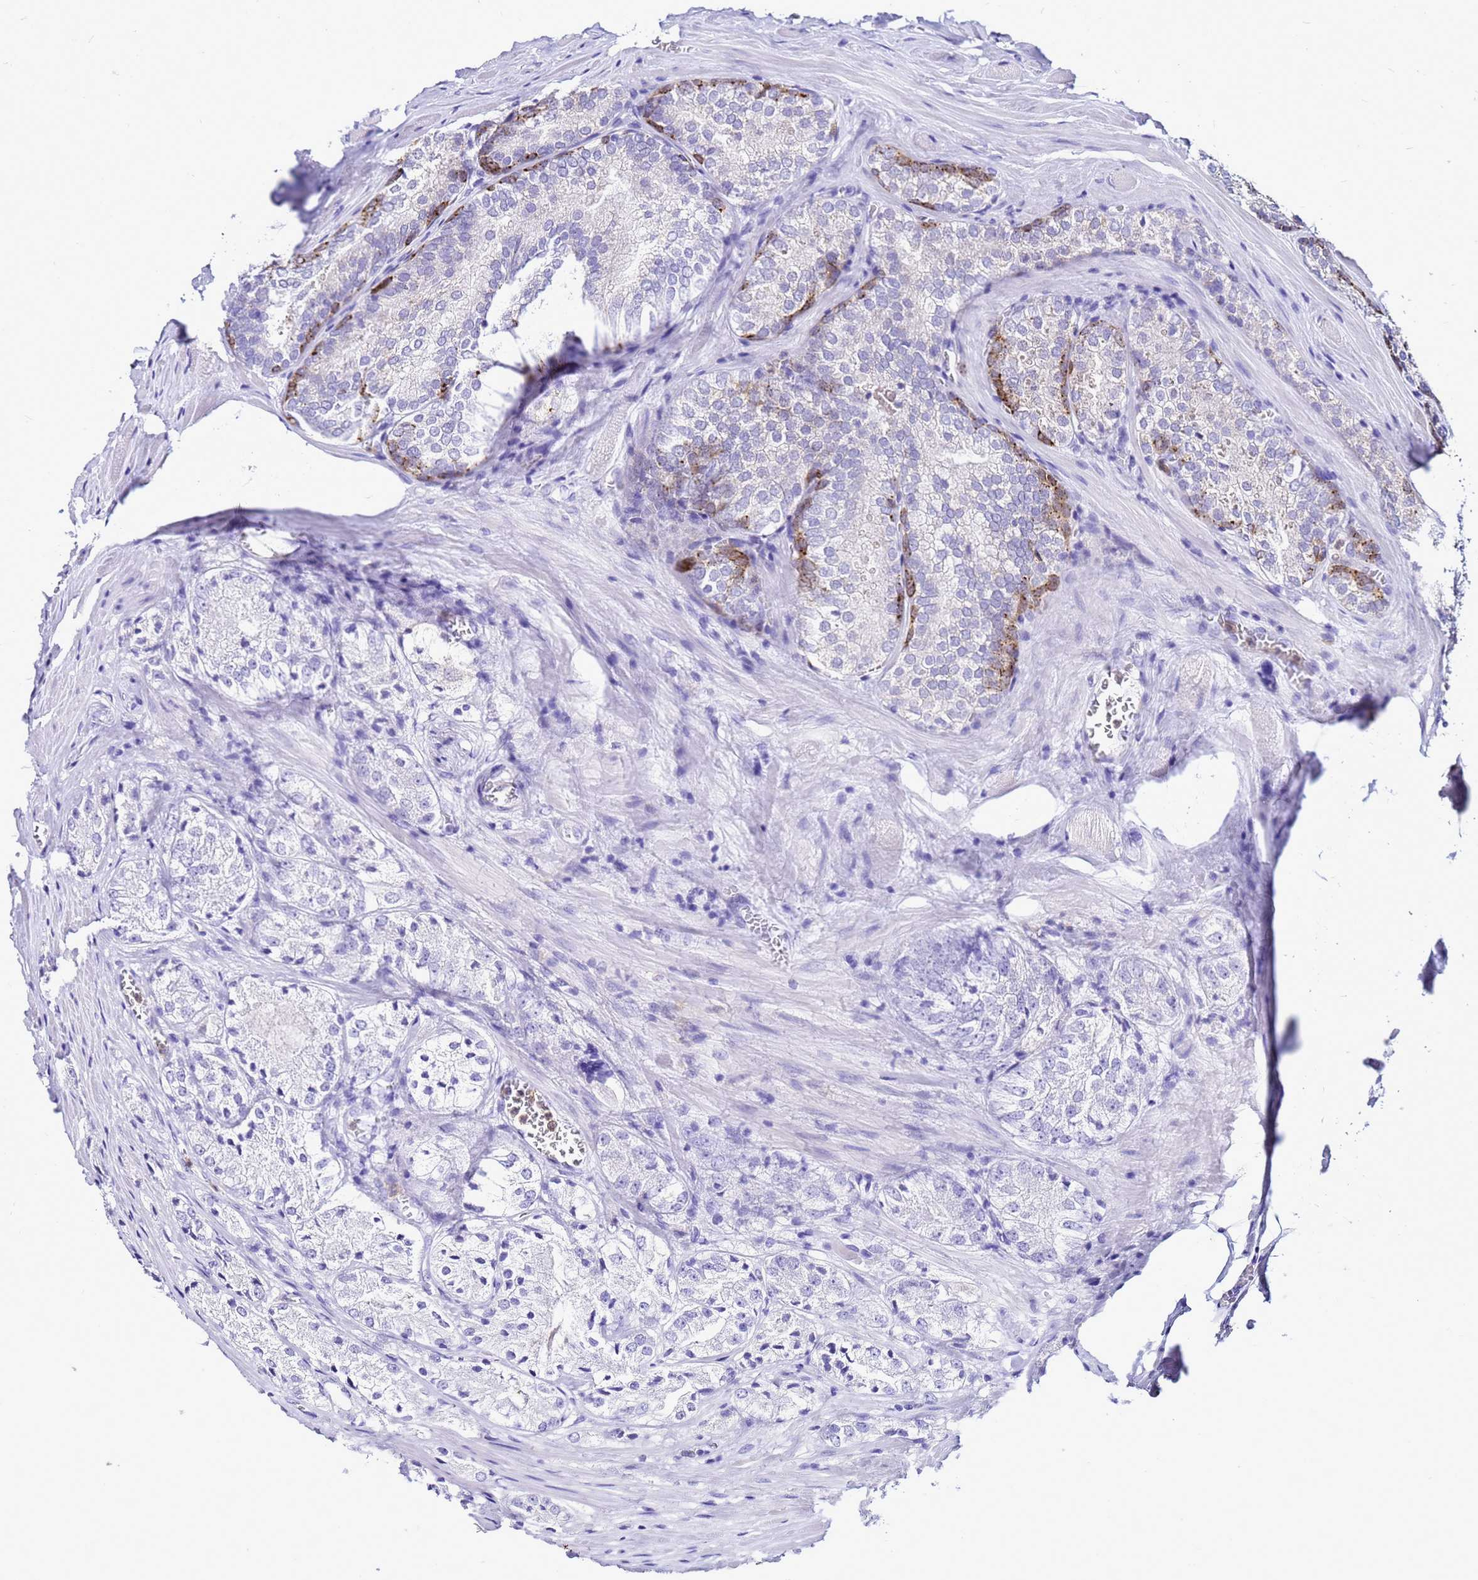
{"staining": {"intensity": "negative", "quantity": "none", "location": "none"}, "tissue": "prostate cancer", "cell_type": "Tumor cells", "image_type": "cancer", "snomed": [{"axis": "morphology", "description": "Adenocarcinoma, Low grade"}, {"axis": "topography", "description": "Prostate"}], "caption": "DAB (3,3'-diaminobenzidine) immunohistochemical staining of human prostate adenocarcinoma (low-grade) demonstrates no significant positivity in tumor cells.", "gene": "CSTA", "patient": {"sex": "male", "age": 67}}